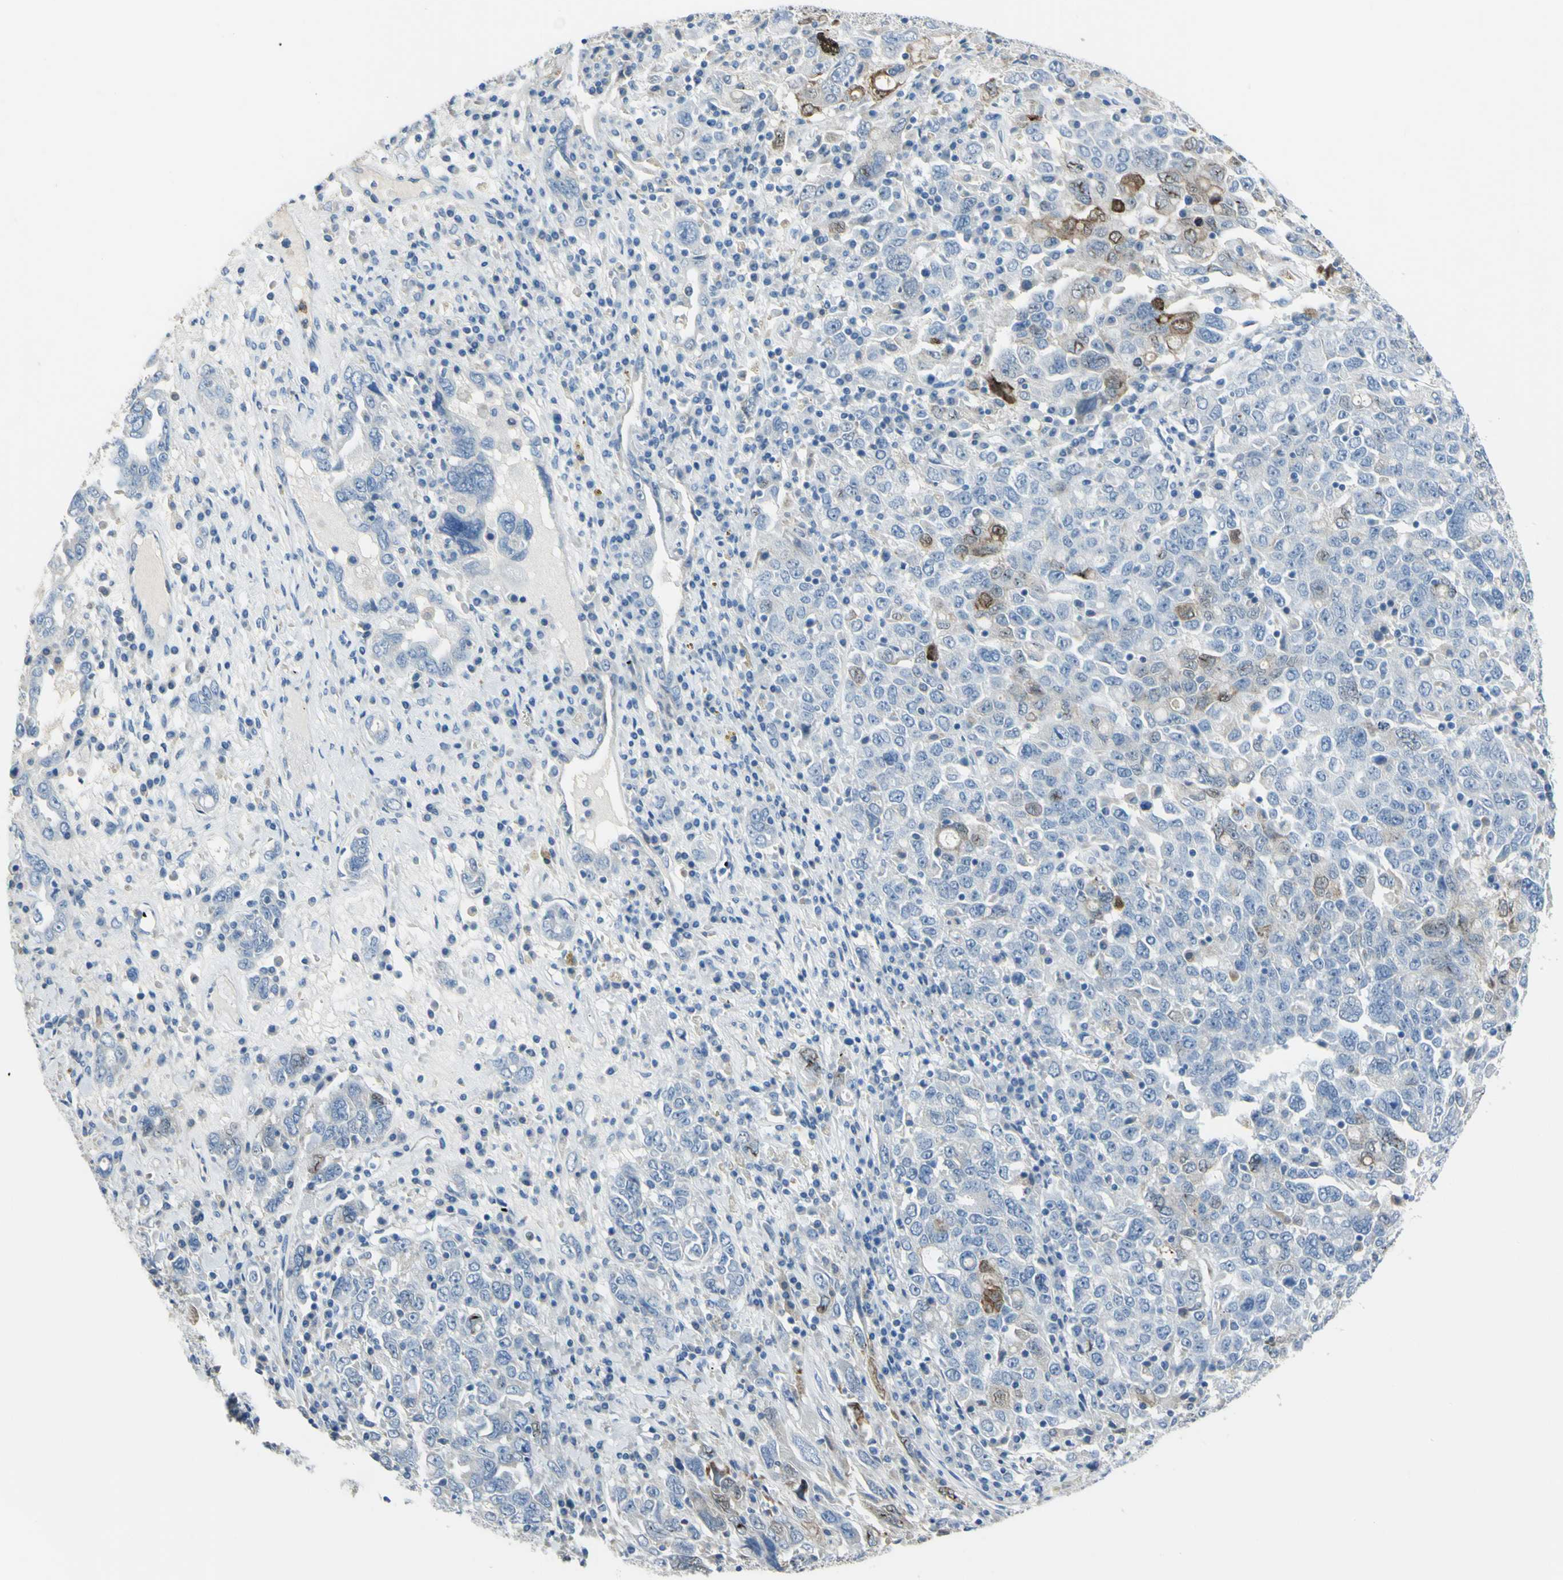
{"staining": {"intensity": "moderate", "quantity": "<25%", "location": "cytoplasmic/membranous,nuclear"}, "tissue": "ovarian cancer", "cell_type": "Tumor cells", "image_type": "cancer", "snomed": [{"axis": "morphology", "description": "Carcinoma, endometroid"}, {"axis": "topography", "description": "Ovary"}], "caption": "This is an image of immunohistochemistry (IHC) staining of ovarian endometroid carcinoma, which shows moderate expression in the cytoplasmic/membranous and nuclear of tumor cells.", "gene": "ZNF557", "patient": {"sex": "female", "age": 62}}